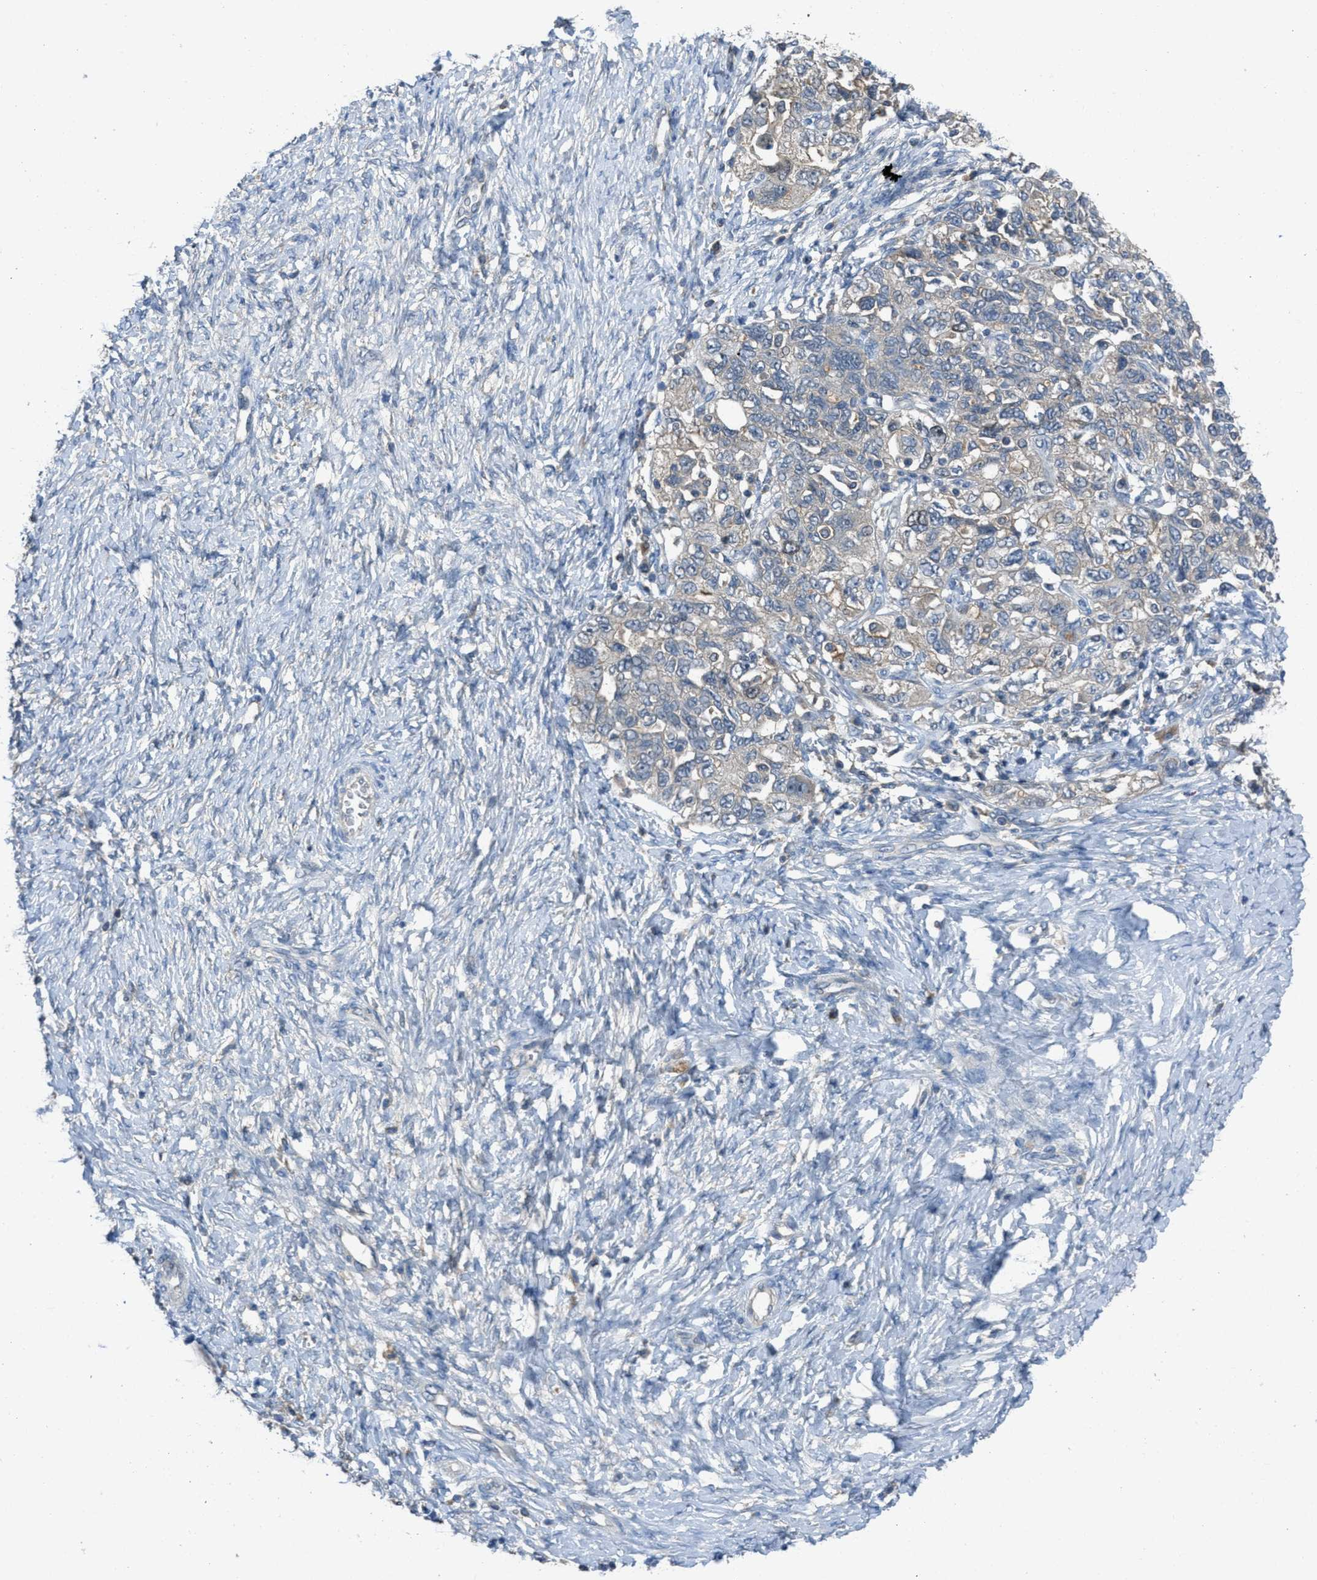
{"staining": {"intensity": "weak", "quantity": "25%-75%", "location": "cytoplasmic/membranous"}, "tissue": "ovarian cancer", "cell_type": "Tumor cells", "image_type": "cancer", "snomed": [{"axis": "morphology", "description": "Carcinoma, NOS"}, {"axis": "morphology", "description": "Cystadenocarcinoma, serous, NOS"}, {"axis": "topography", "description": "Ovary"}], "caption": "This histopathology image exhibits immunohistochemistry (IHC) staining of ovarian serous cystadenocarcinoma, with low weak cytoplasmic/membranous positivity in approximately 25%-75% of tumor cells.", "gene": "MIS18A", "patient": {"sex": "female", "age": 69}}